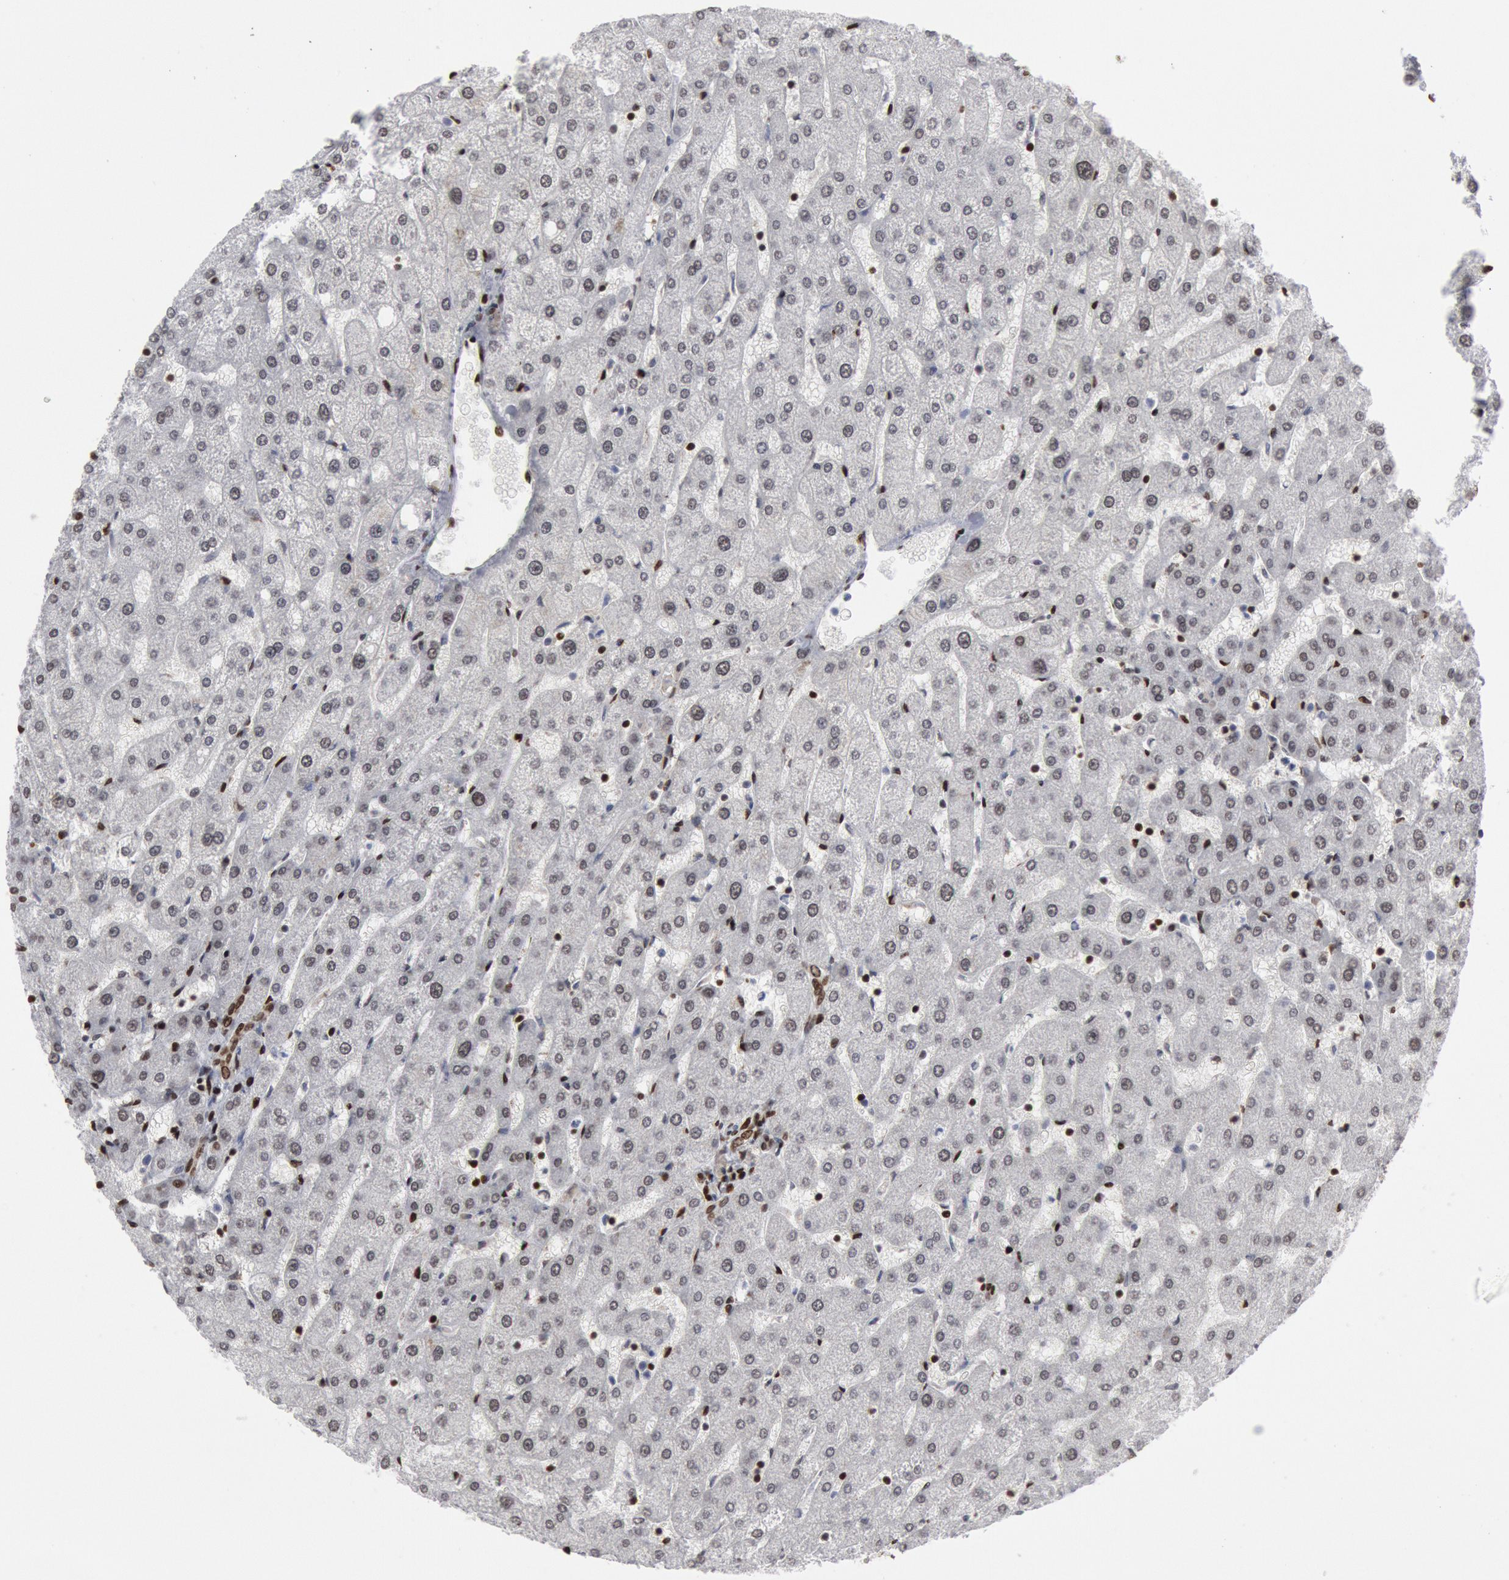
{"staining": {"intensity": "weak", "quantity": ">75%", "location": "nuclear"}, "tissue": "liver", "cell_type": "Cholangiocytes", "image_type": "normal", "snomed": [{"axis": "morphology", "description": "Normal tissue, NOS"}, {"axis": "topography", "description": "Liver"}], "caption": "Liver stained with DAB (3,3'-diaminobenzidine) immunohistochemistry (IHC) reveals low levels of weak nuclear positivity in about >75% of cholangiocytes.", "gene": "MECP2", "patient": {"sex": "male", "age": 67}}